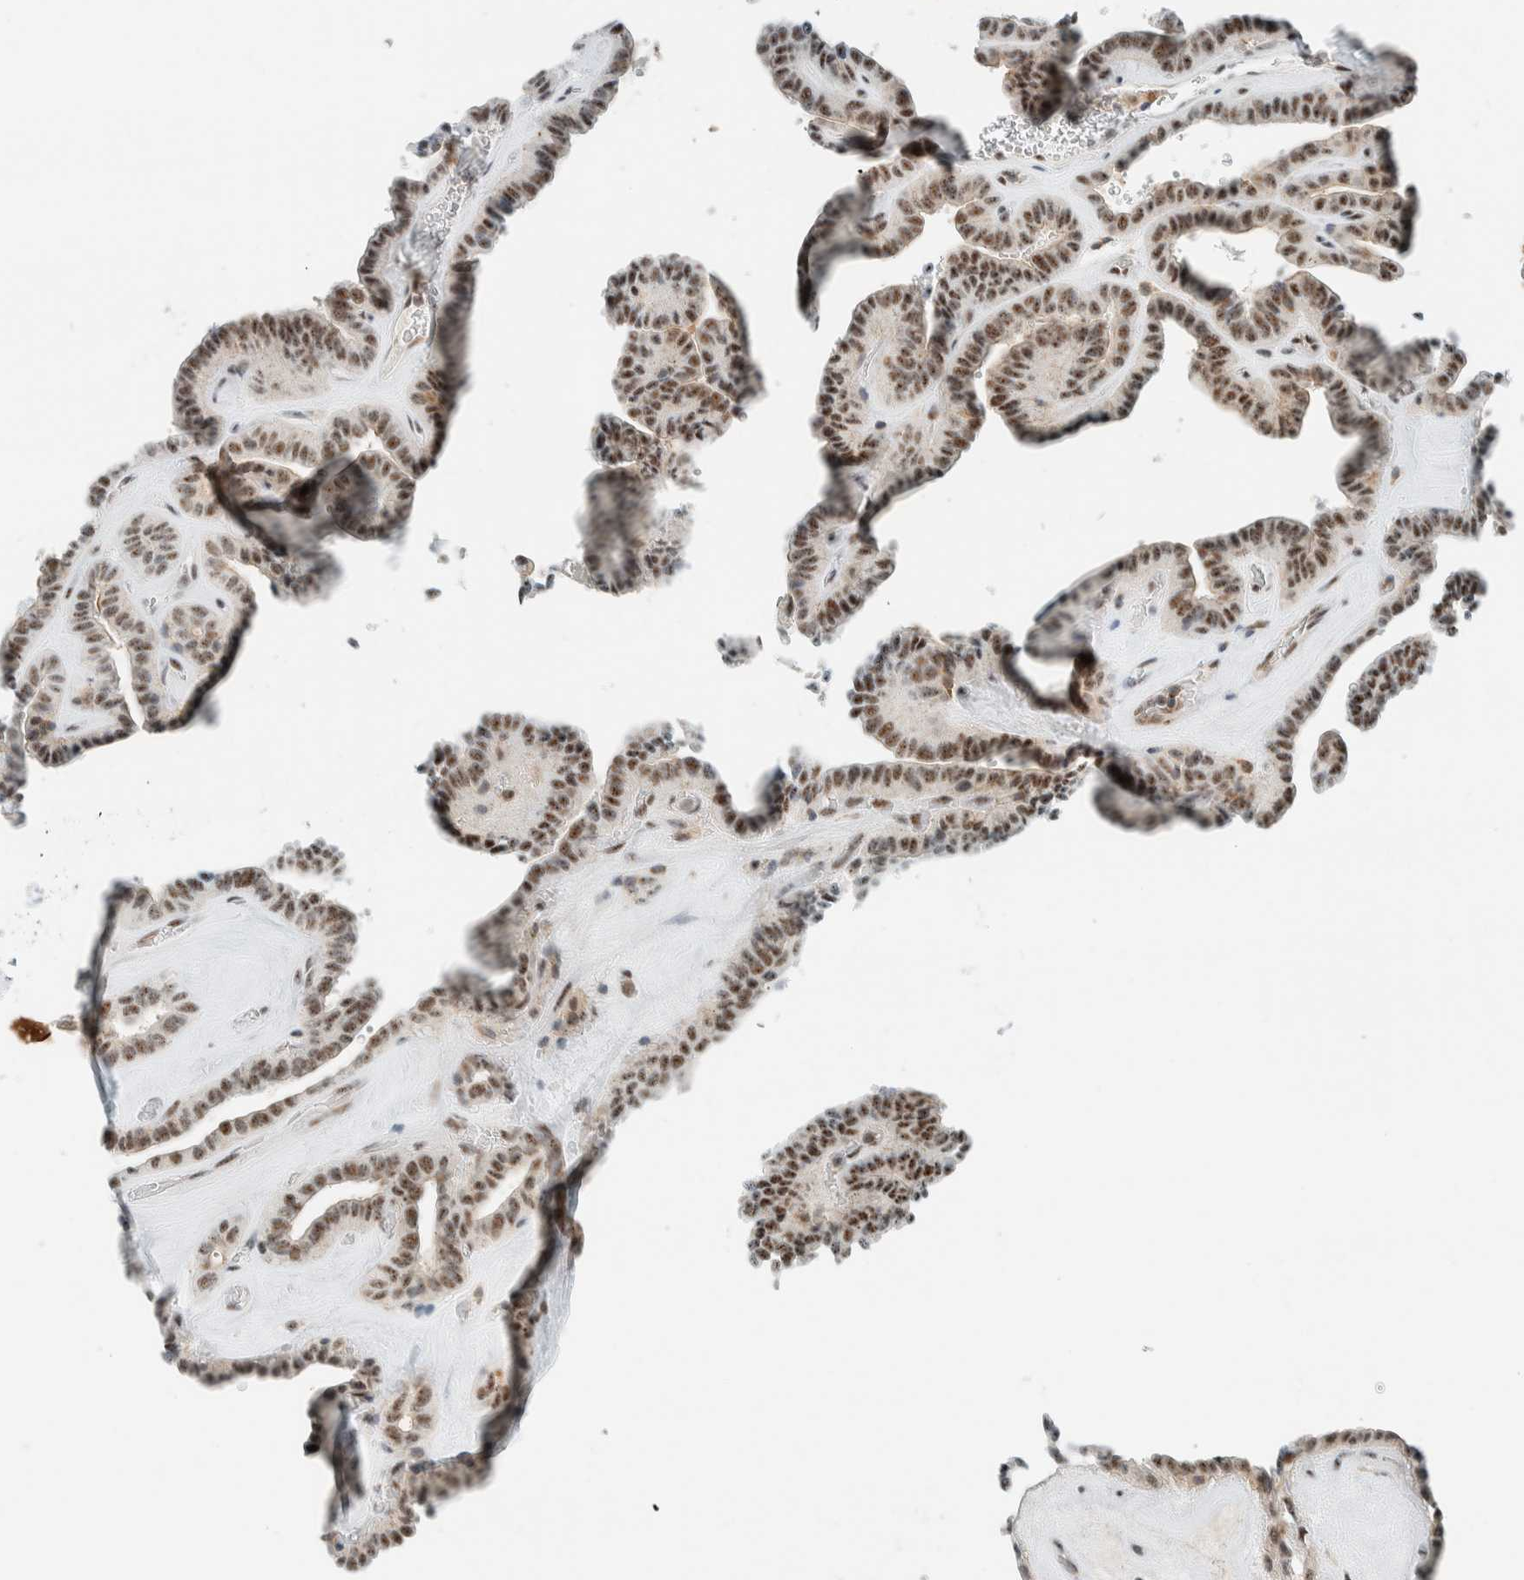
{"staining": {"intensity": "moderate", "quantity": ">75%", "location": "cytoplasmic/membranous,nuclear"}, "tissue": "thyroid cancer", "cell_type": "Tumor cells", "image_type": "cancer", "snomed": [{"axis": "morphology", "description": "Papillary adenocarcinoma, NOS"}, {"axis": "topography", "description": "Thyroid gland"}], "caption": "Immunohistochemistry (IHC) image of thyroid cancer stained for a protein (brown), which reveals medium levels of moderate cytoplasmic/membranous and nuclear expression in approximately >75% of tumor cells.", "gene": "CYSRT1", "patient": {"sex": "male", "age": 77}}